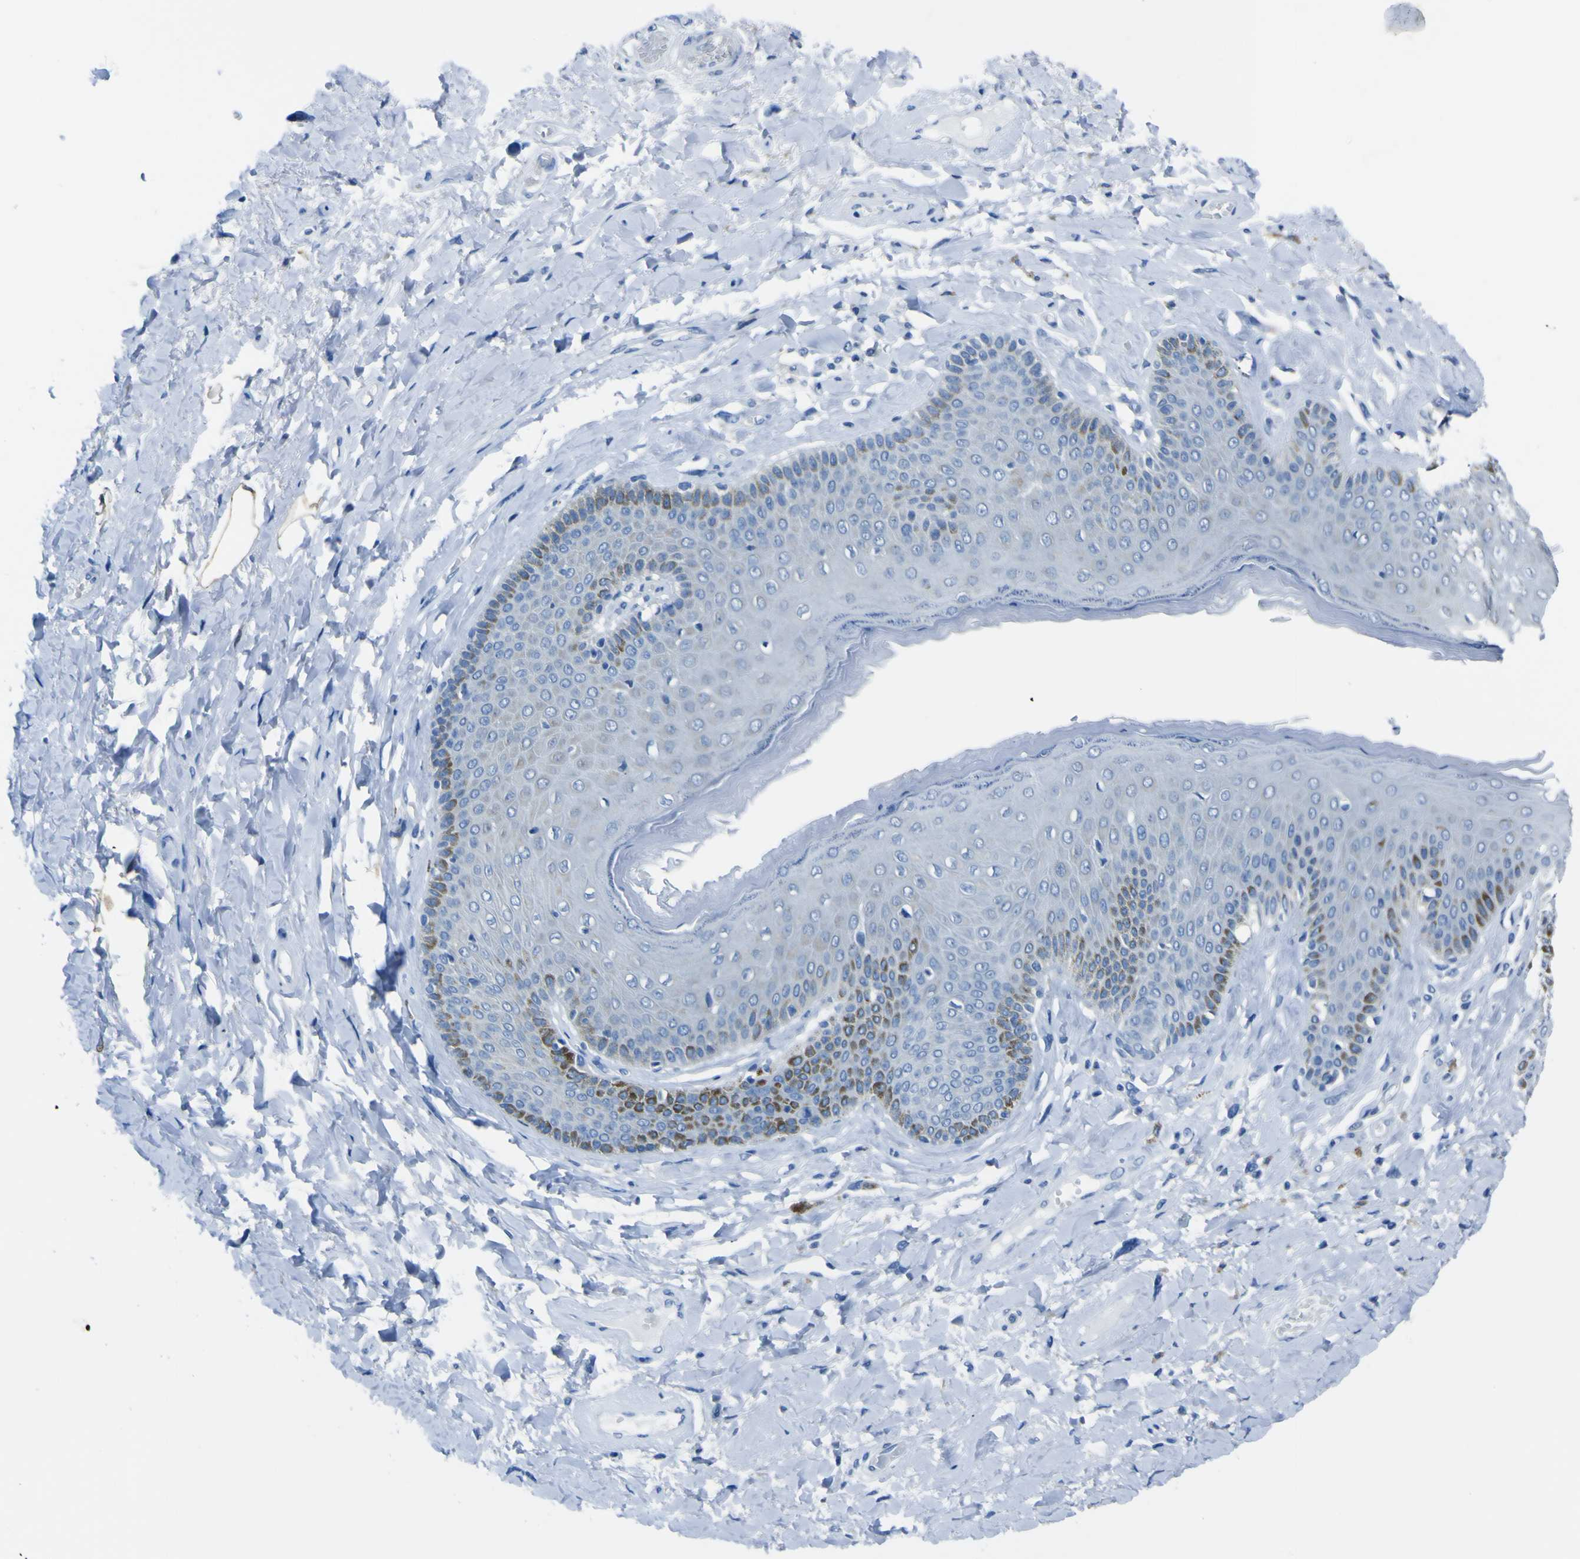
{"staining": {"intensity": "moderate", "quantity": "25%-75%", "location": "cytoplasmic/membranous"}, "tissue": "skin", "cell_type": "Epidermal cells", "image_type": "normal", "snomed": [{"axis": "morphology", "description": "Normal tissue, NOS"}, {"axis": "topography", "description": "Anal"}], "caption": "Immunohistochemistry (IHC) (DAB) staining of unremarkable human skin displays moderate cytoplasmic/membranous protein positivity in approximately 25%-75% of epidermal cells.", "gene": "ACSL1", "patient": {"sex": "male", "age": 69}}